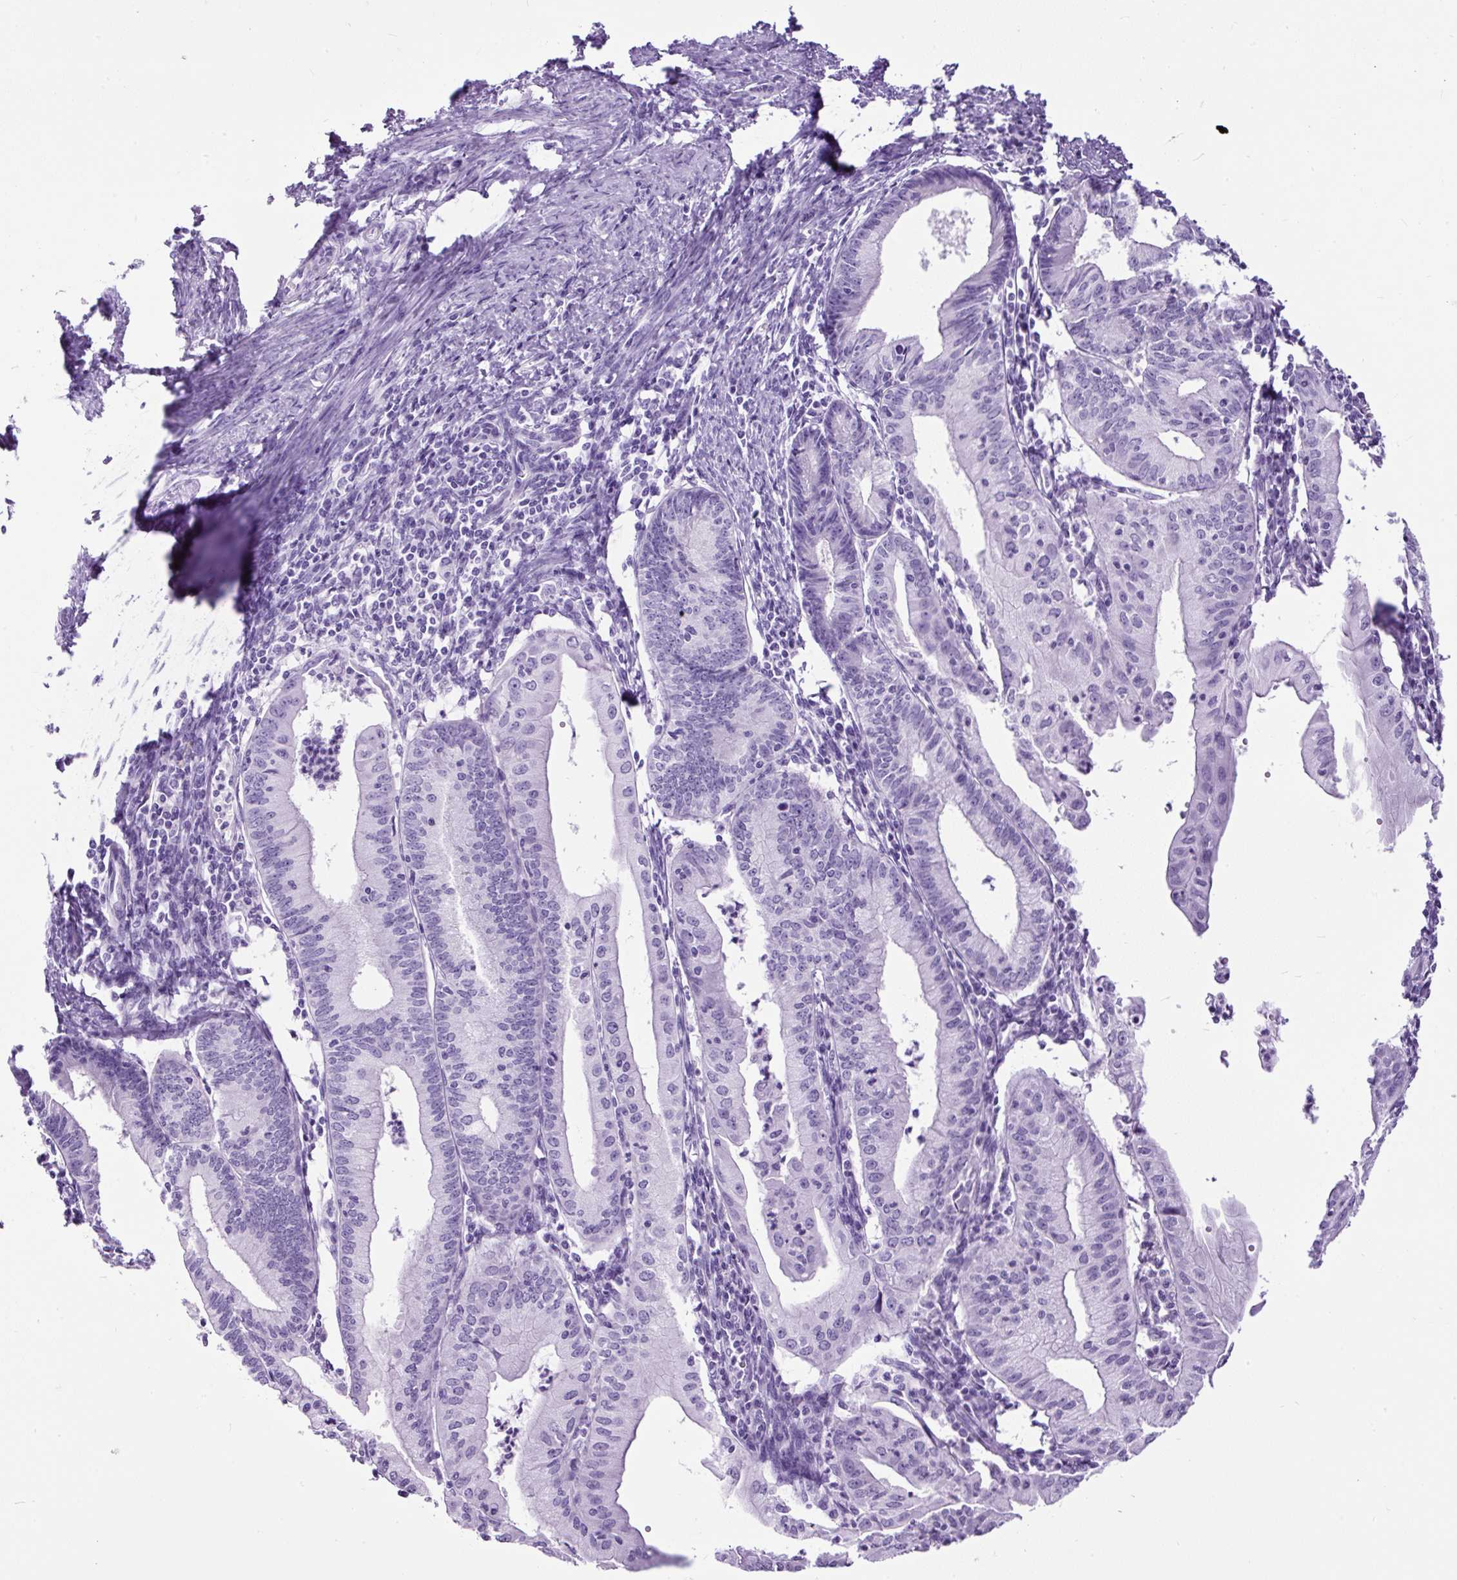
{"staining": {"intensity": "negative", "quantity": "none", "location": "none"}, "tissue": "endometrial cancer", "cell_type": "Tumor cells", "image_type": "cancer", "snomed": [{"axis": "morphology", "description": "Adenocarcinoma, NOS"}, {"axis": "topography", "description": "Endometrium"}], "caption": "Endometrial adenocarcinoma was stained to show a protein in brown. There is no significant staining in tumor cells.", "gene": "PDIA2", "patient": {"sex": "female", "age": 60}}